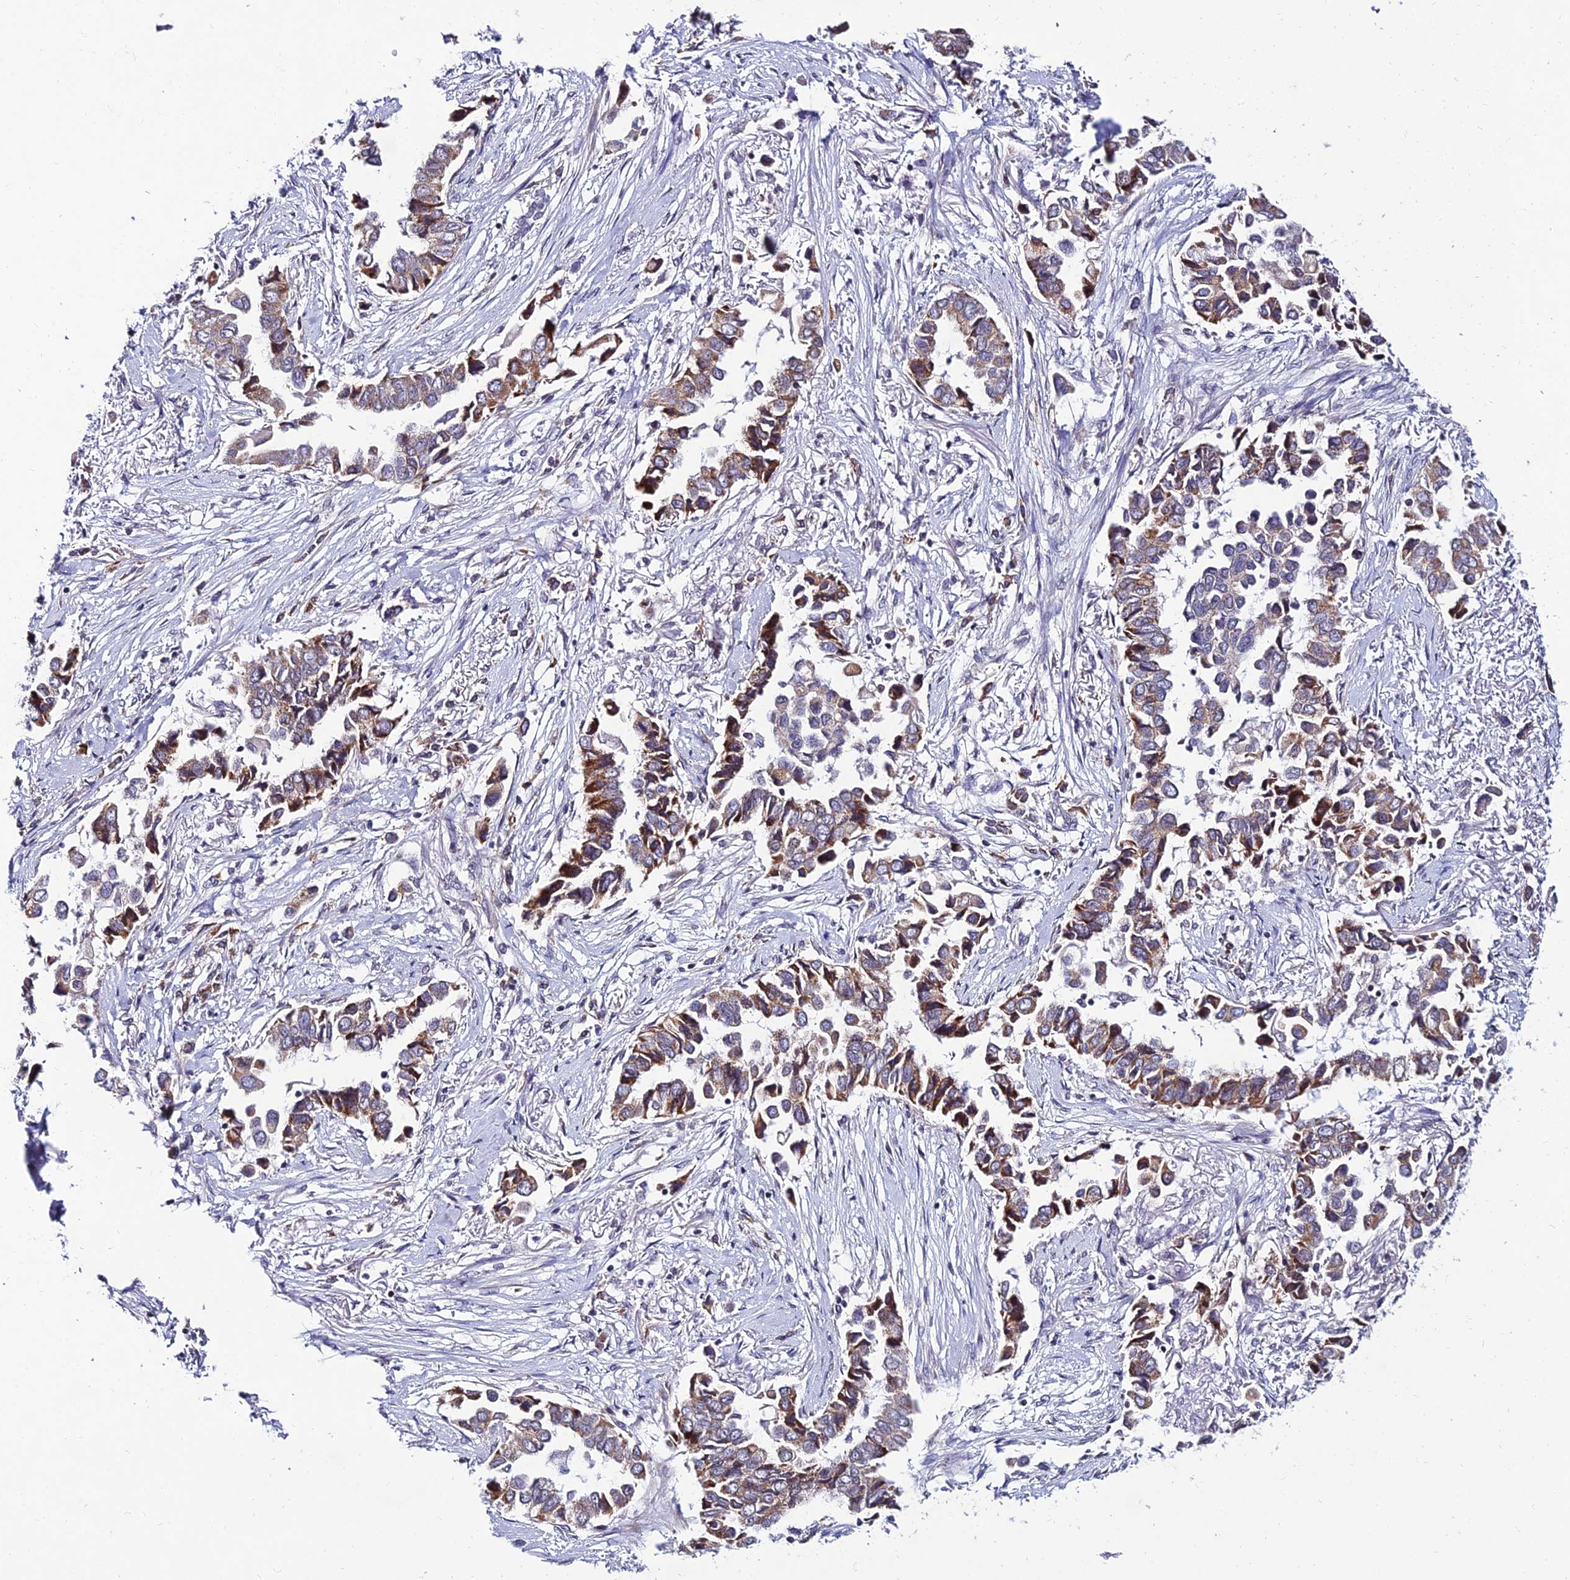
{"staining": {"intensity": "strong", "quantity": "25%-75%", "location": "cytoplasmic/membranous"}, "tissue": "lung cancer", "cell_type": "Tumor cells", "image_type": "cancer", "snomed": [{"axis": "morphology", "description": "Adenocarcinoma, NOS"}, {"axis": "topography", "description": "Lung"}], "caption": "There is high levels of strong cytoplasmic/membranous positivity in tumor cells of lung cancer (adenocarcinoma), as demonstrated by immunohistochemical staining (brown color).", "gene": "CDNF", "patient": {"sex": "female", "age": 76}}